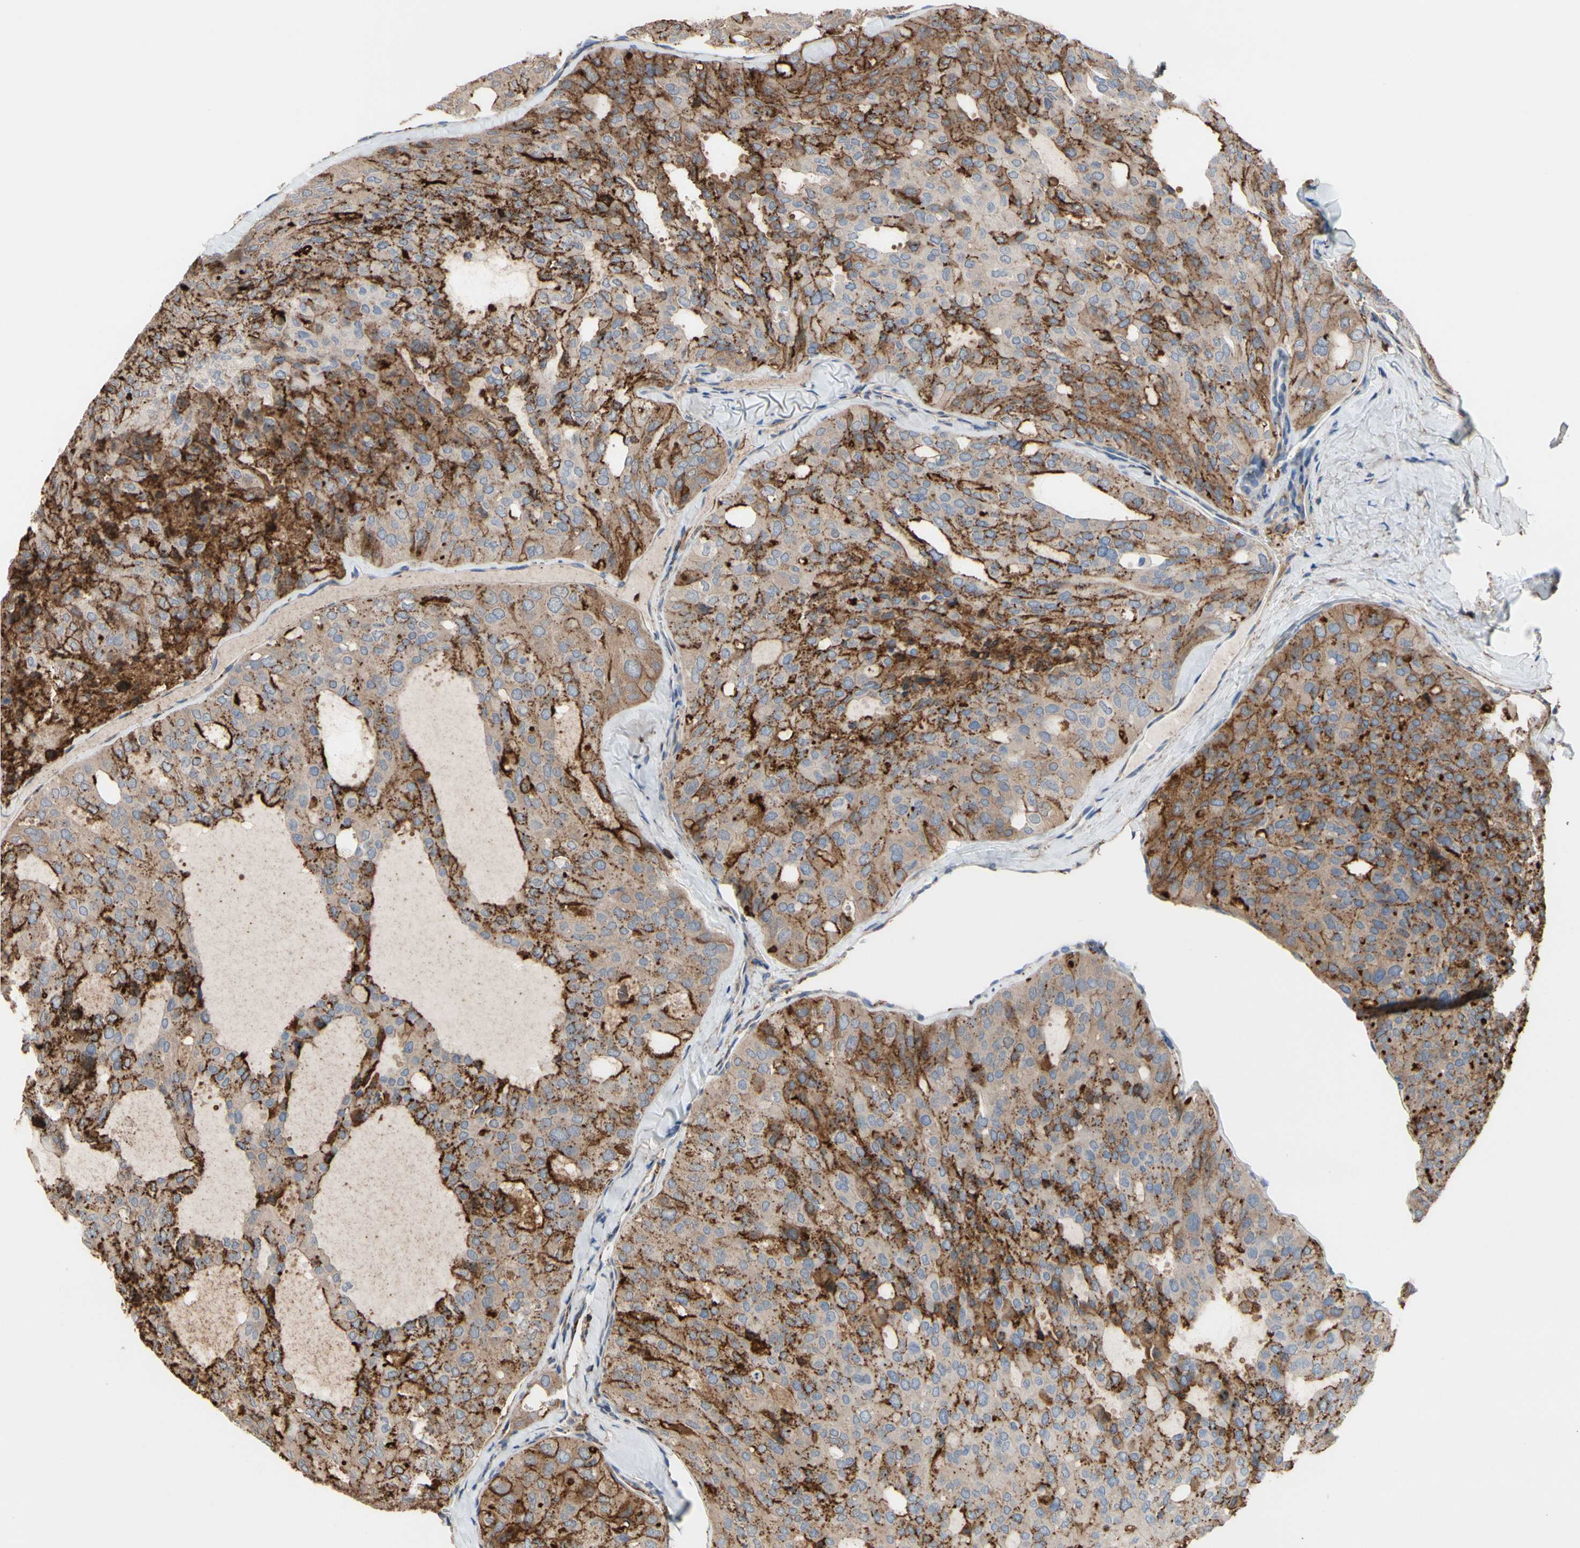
{"staining": {"intensity": "weak", "quantity": ">75%", "location": "cytoplasmic/membranous"}, "tissue": "thyroid cancer", "cell_type": "Tumor cells", "image_type": "cancer", "snomed": [{"axis": "morphology", "description": "Follicular adenoma carcinoma, NOS"}, {"axis": "topography", "description": "Thyroid gland"}], "caption": "Follicular adenoma carcinoma (thyroid) was stained to show a protein in brown. There is low levels of weak cytoplasmic/membranous staining in about >75% of tumor cells. The staining was performed using DAB, with brown indicating positive protein expression. Nuclei are stained blue with hematoxylin.", "gene": "ANXA6", "patient": {"sex": "male", "age": 75}}